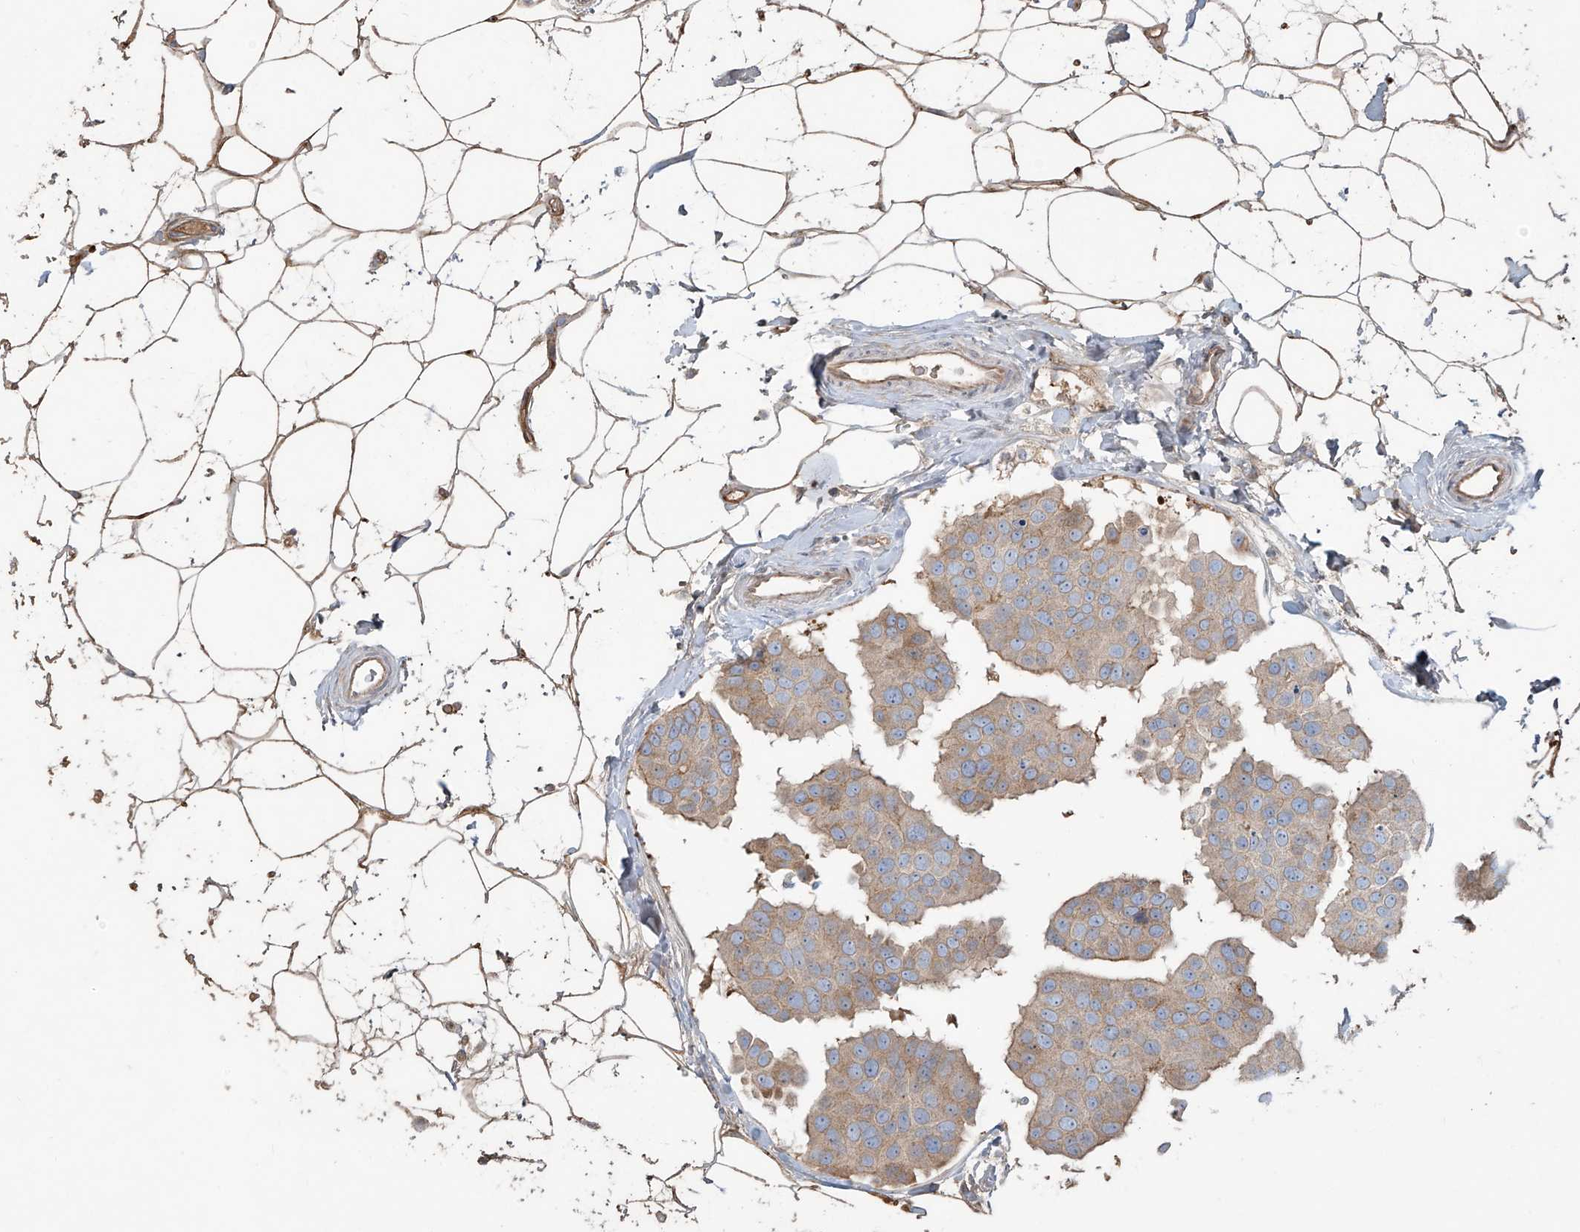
{"staining": {"intensity": "weak", "quantity": ">75%", "location": "cytoplasmic/membranous"}, "tissue": "breast cancer", "cell_type": "Tumor cells", "image_type": "cancer", "snomed": [{"axis": "morphology", "description": "Normal tissue, NOS"}, {"axis": "morphology", "description": "Duct carcinoma"}, {"axis": "topography", "description": "Breast"}], "caption": "Breast cancer (infiltrating ductal carcinoma) tissue reveals weak cytoplasmic/membranous staining in about >75% of tumor cells", "gene": "ABTB1", "patient": {"sex": "female", "age": 39}}